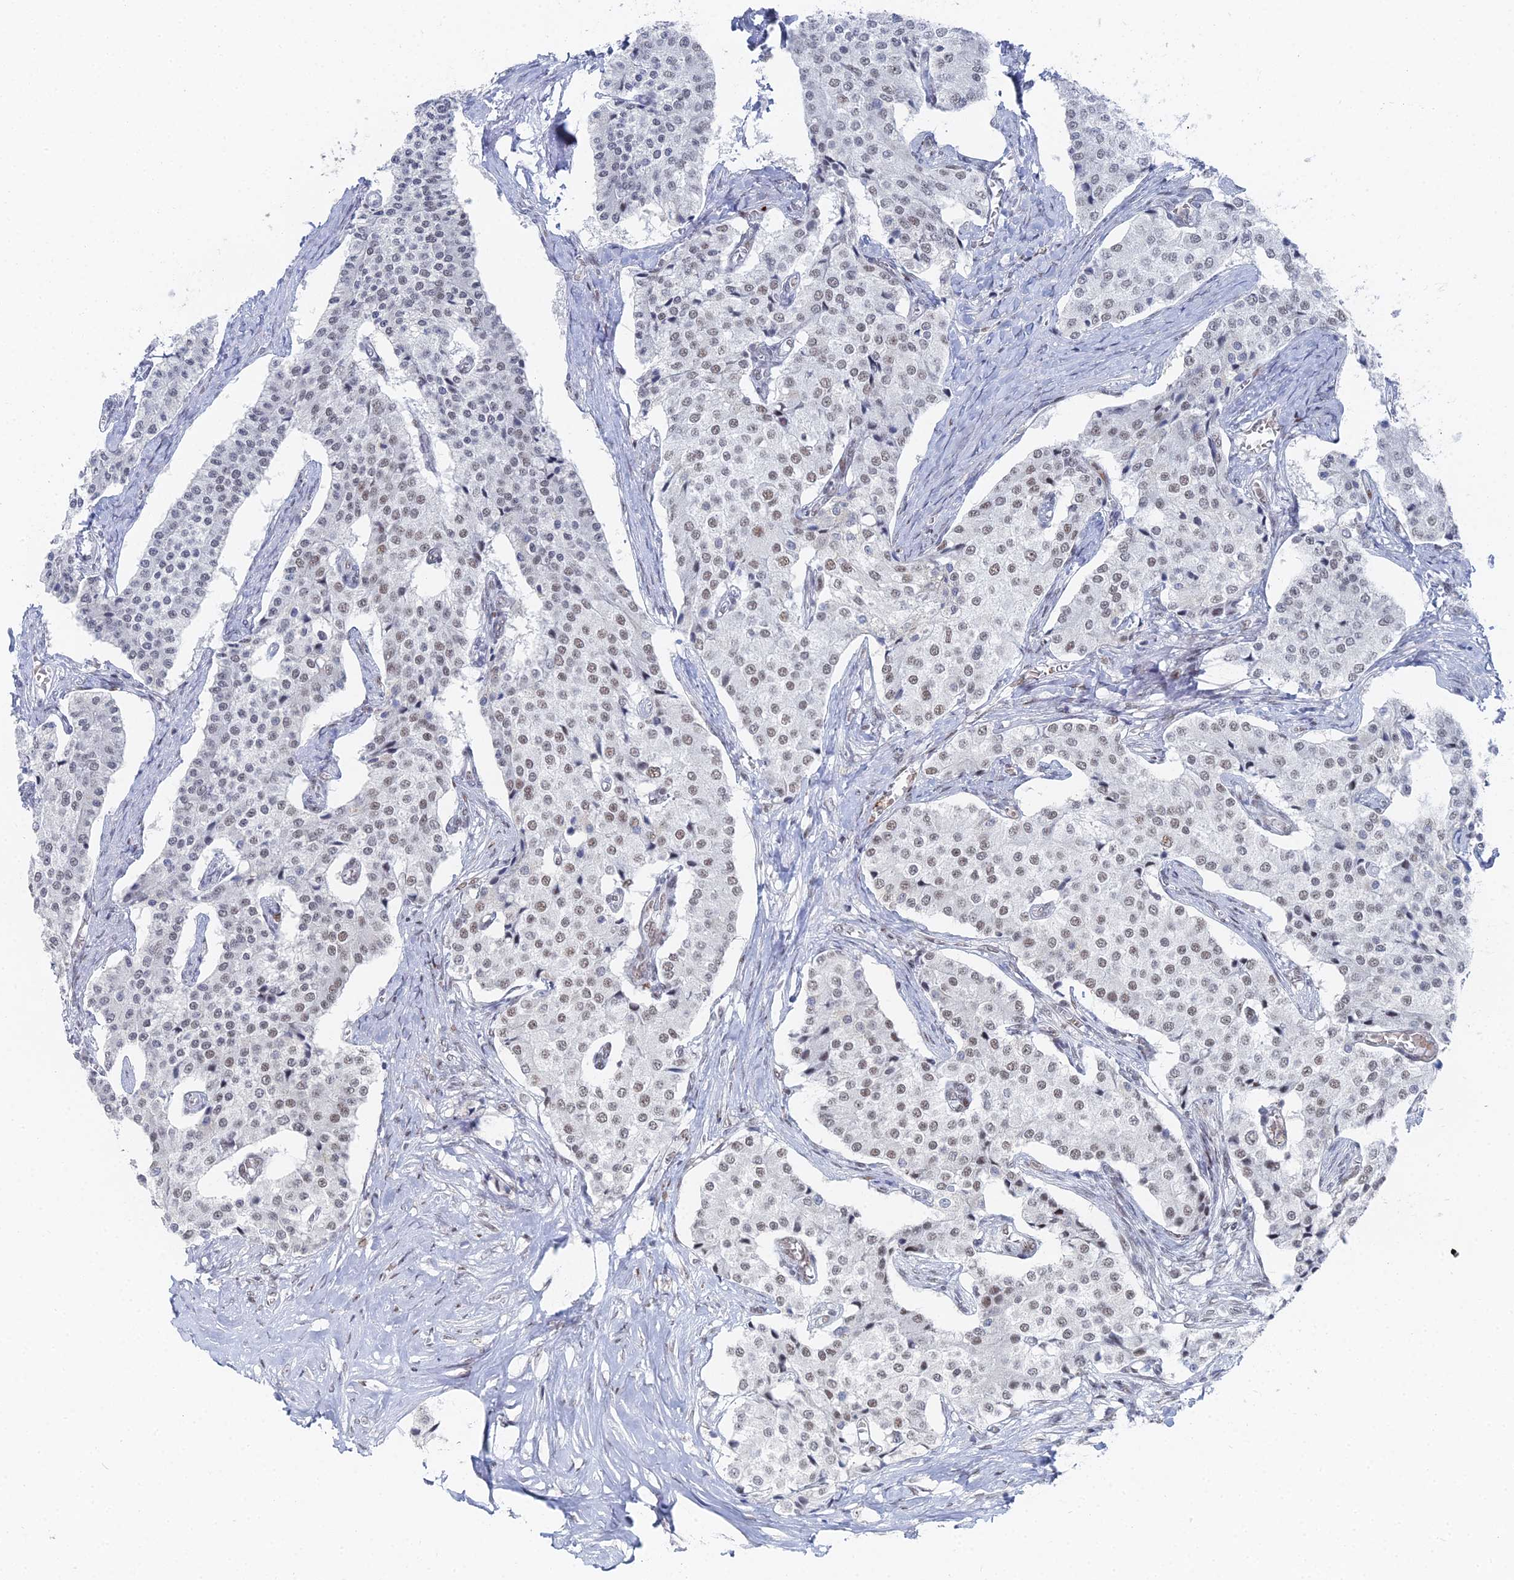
{"staining": {"intensity": "weak", "quantity": "25%-75%", "location": "nuclear"}, "tissue": "carcinoid", "cell_type": "Tumor cells", "image_type": "cancer", "snomed": [{"axis": "morphology", "description": "Carcinoid, malignant, NOS"}, {"axis": "topography", "description": "Colon"}], "caption": "The photomicrograph displays immunohistochemical staining of carcinoid (malignant). There is weak nuclear expression is identified in about 25%-75% of tumor cells. The protein is stained brown, and the nuclei are stained in blue (DAB (3,3'-diaminobenzidine) IHC with brightfield microscopy, high magnification).", "gene": "GSC2", "patient": {"sex": "female", "age": 52}}